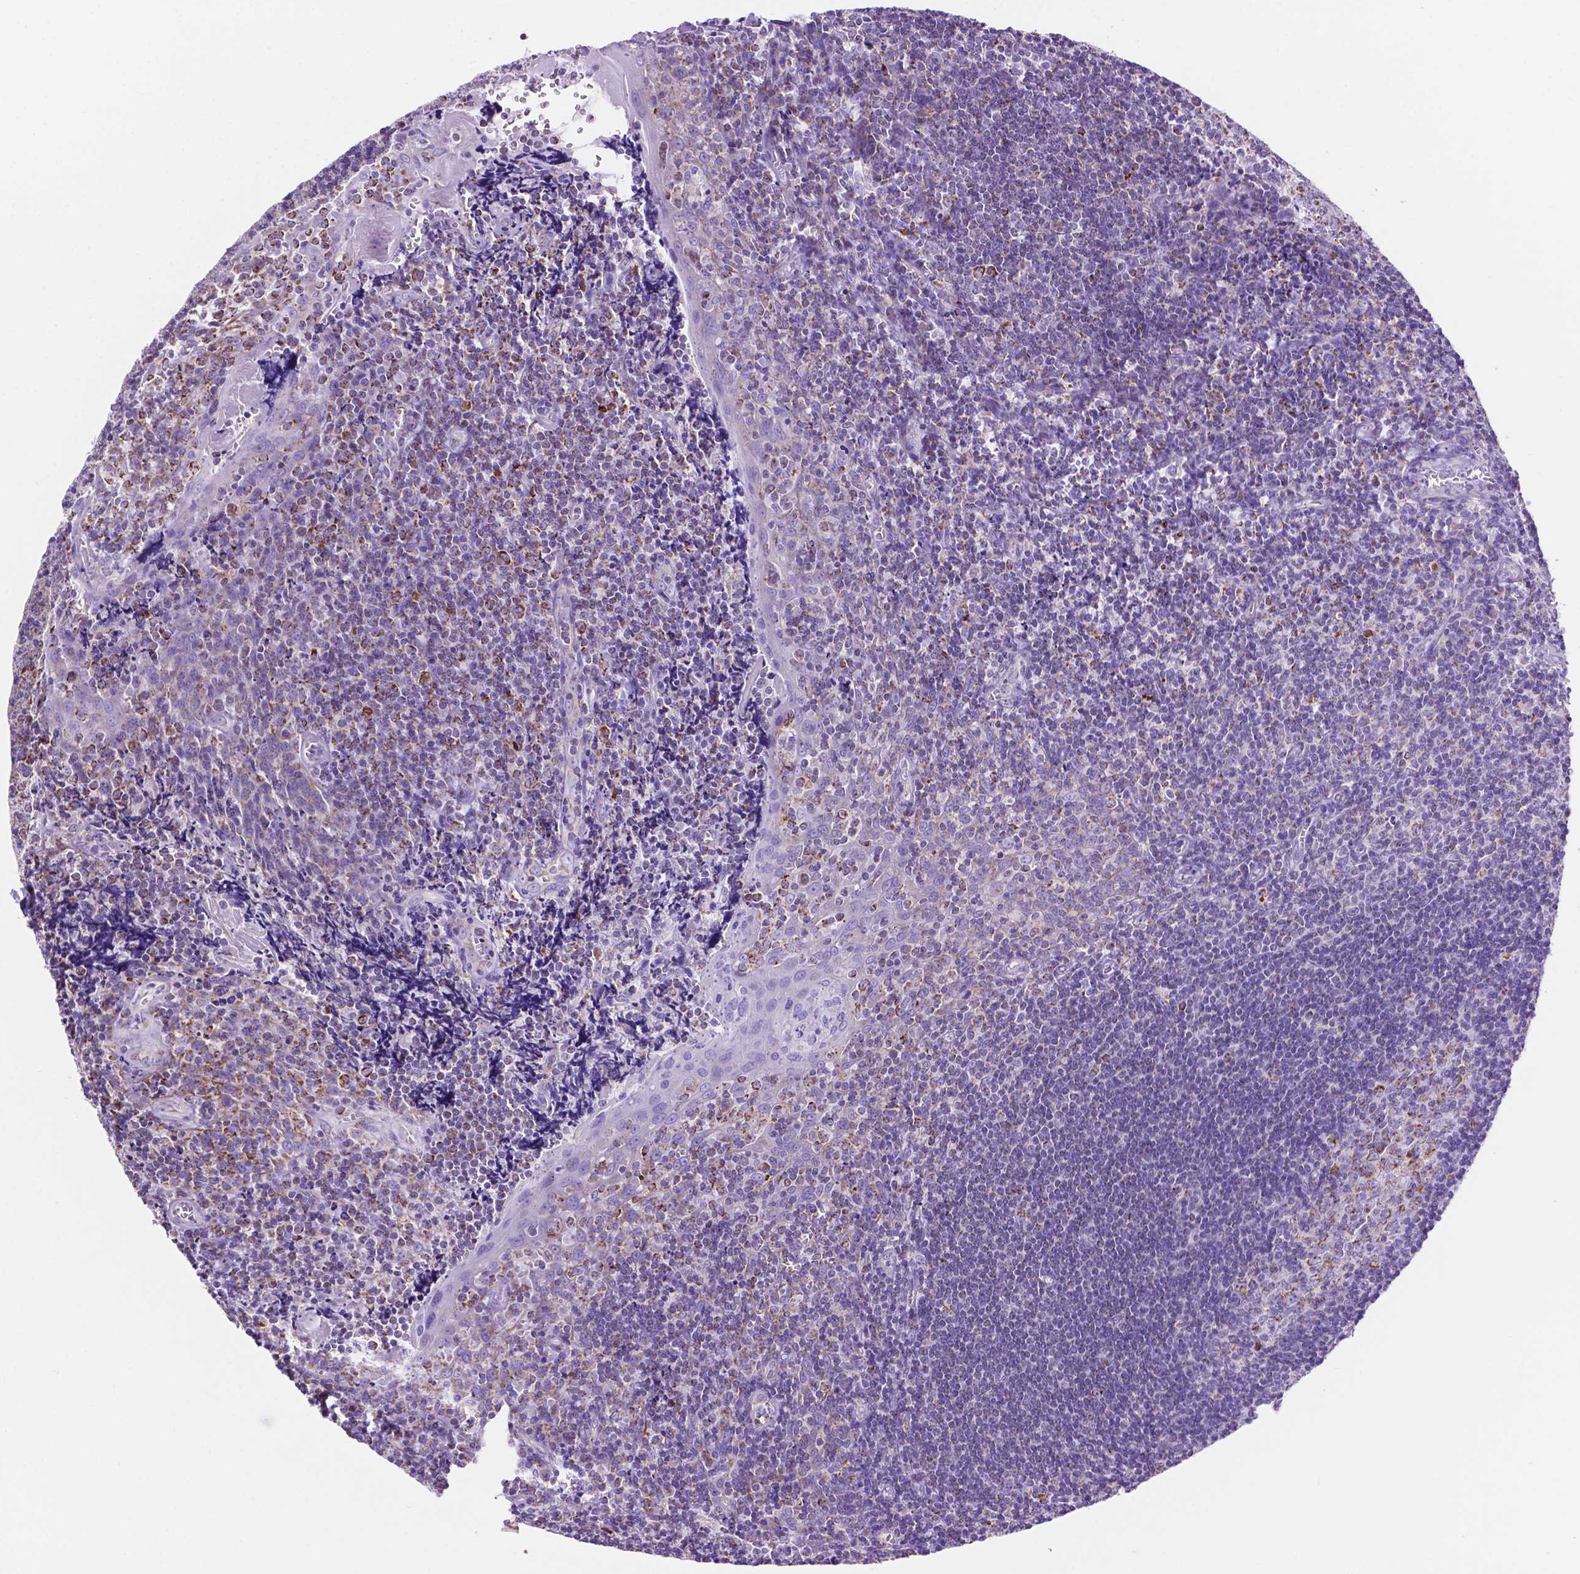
{"staining": {"intensity": "strong", "quantity": "25%-75%", "location": "cytoplasmic/membranous"}, "tissue": "tonsil", "cell_type": "Germinal center cells", "image_type": "normal", "snomed": [{"axis": "morphology", "description": "Normal tissue, NOS"}, {"axis": "morphology", "description": "Inflammation, NOS"}, {"axis": "topography", "description": "Tonsil"}], "caption": "Tonsil stained for a protein (brown) reveals strong cytoplasmic/membranous positive positivity in about 25%-75% of germinal center cells.", "gene": "GDPD5", "patient": {"sex": "female", "age": 31}}